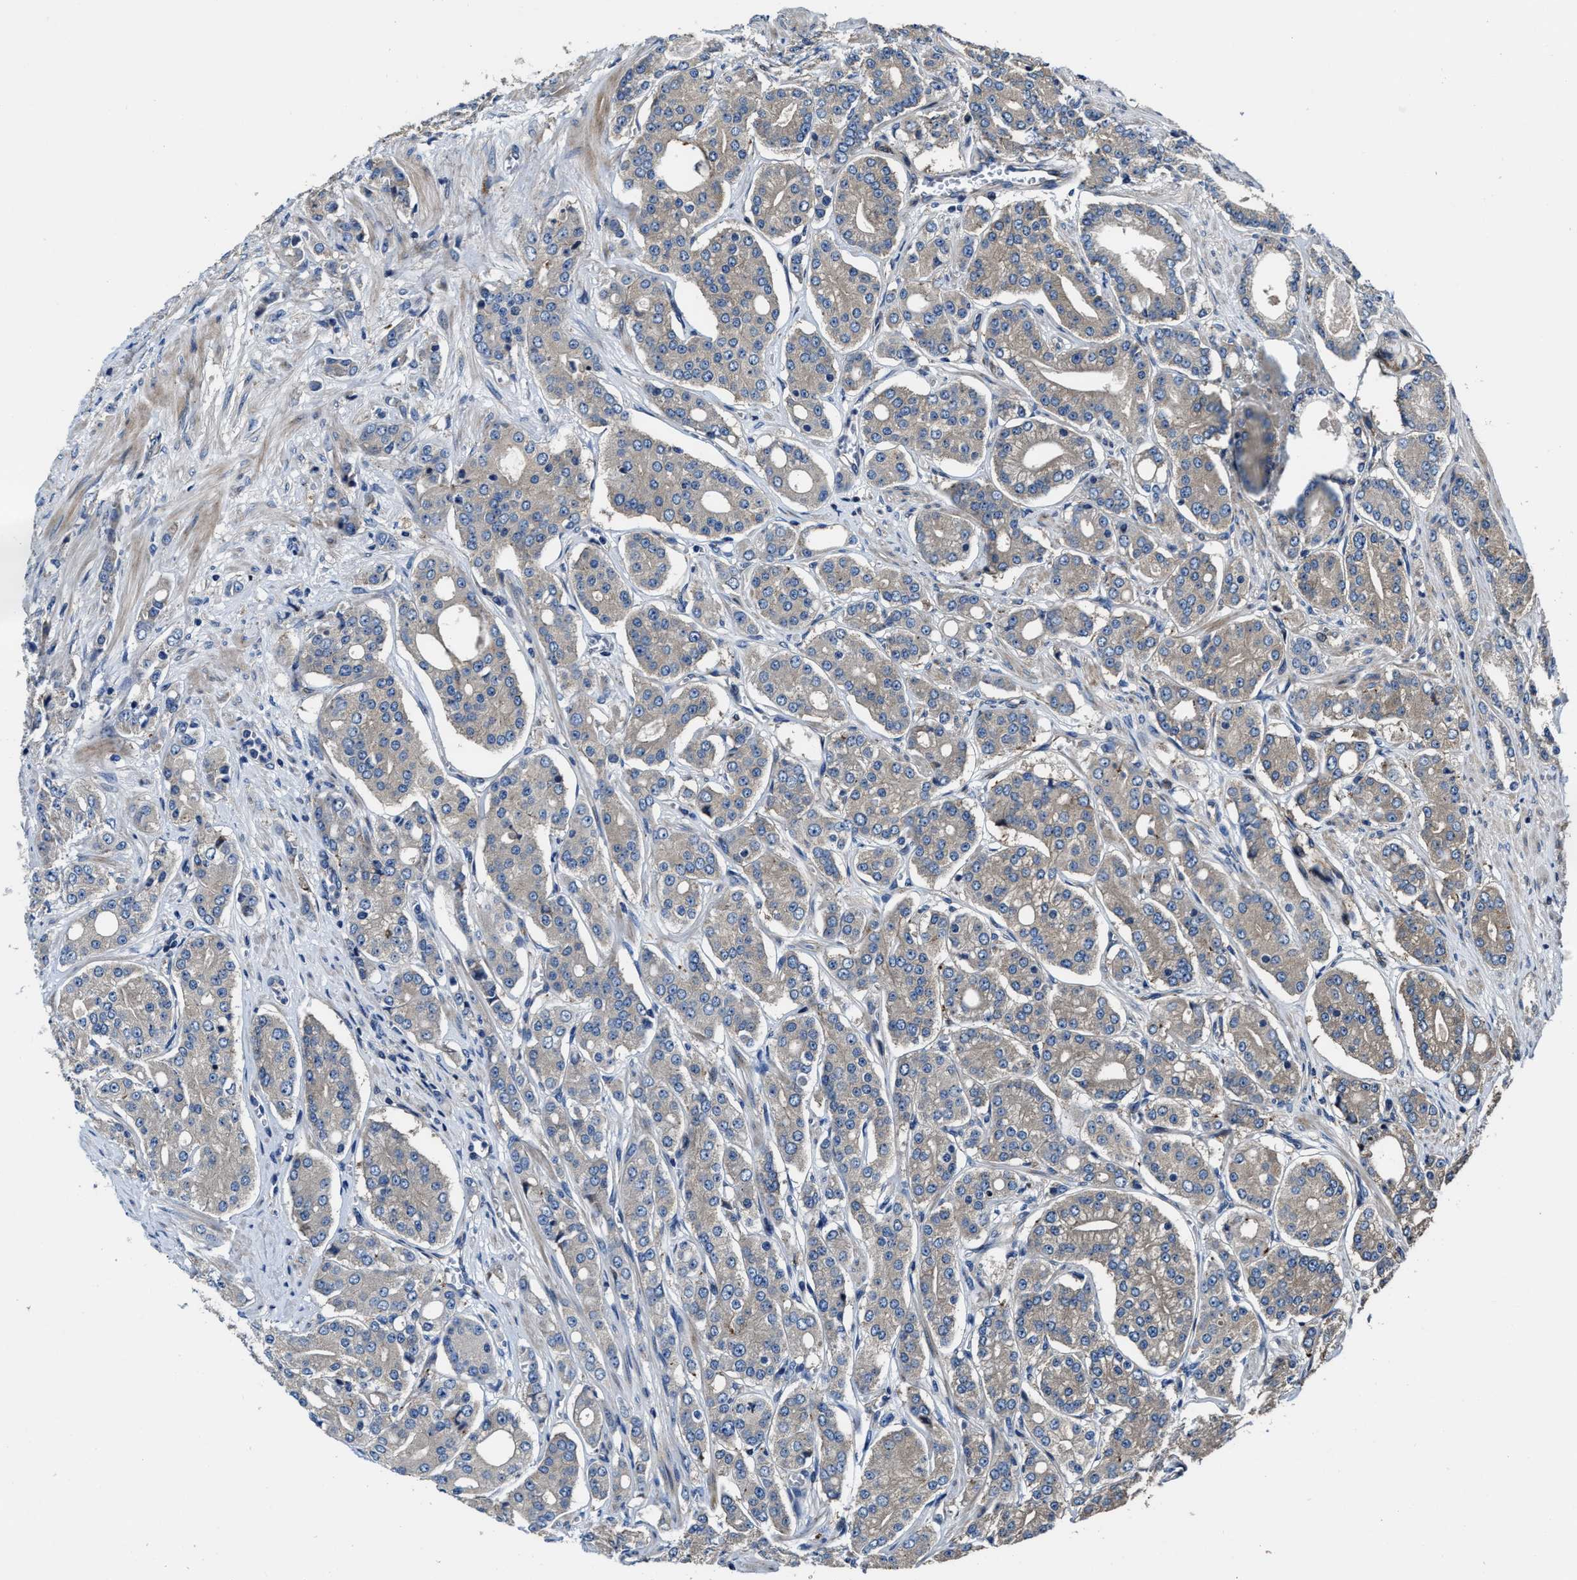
{"staining": {"intensity": "weak", "quantity": "<25%", "location": "cytoplasmic/membranous"}, "tissue": "prostate cancer", "cell_type": "Tumor cells", "image_type": "cancer", "snomed": [{"axis": "morphology", "description": "Adenocarcinoma, High grade"}, {"axis": "topography", "description": "Prostate"}], "caption": "There is no significant expression in tumor cells of high-grade adenocarcinoma (prostate).", "gene": "PTAR1", "patient": {"sex": "male", "age": 71}}